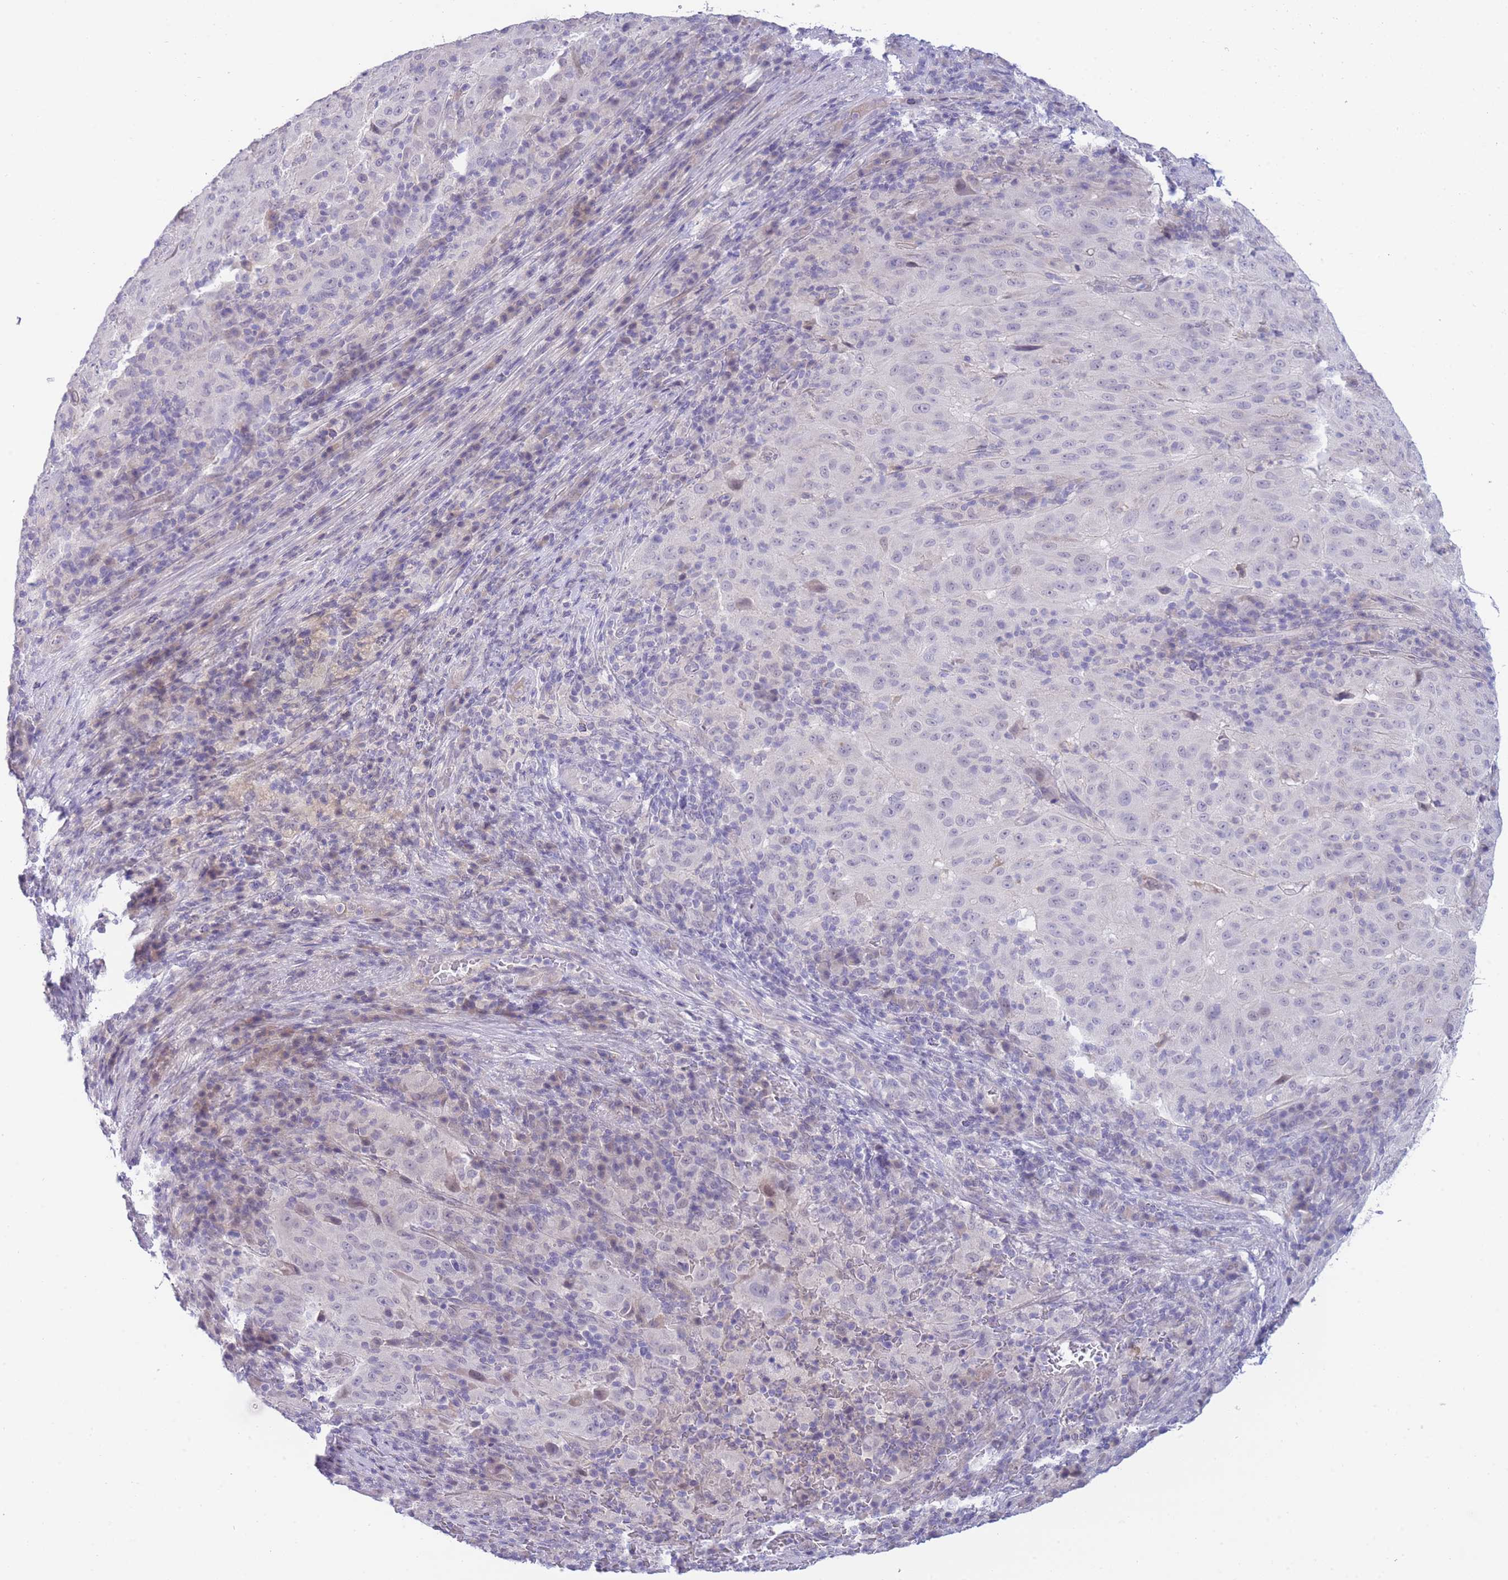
{"staining": {"intensity": "negative", "quantity": "none", "location": "none"}, "tissue": "pancreatic cancer", "cell_type": "Tumor cells", "image_type": "cancer", "snomed": [{"axis": "morphology", "description": "Adenocarcinoma, NOS"}, {"axis": "topography", "description": "Pancreas"}], "caption": "Immunohistochemistry of human adenocarcinoma (pancreatic) shows no positivity in tumor cells.", "gene": "PRR23B", "patient": {"sex": "male", "age": 63}}